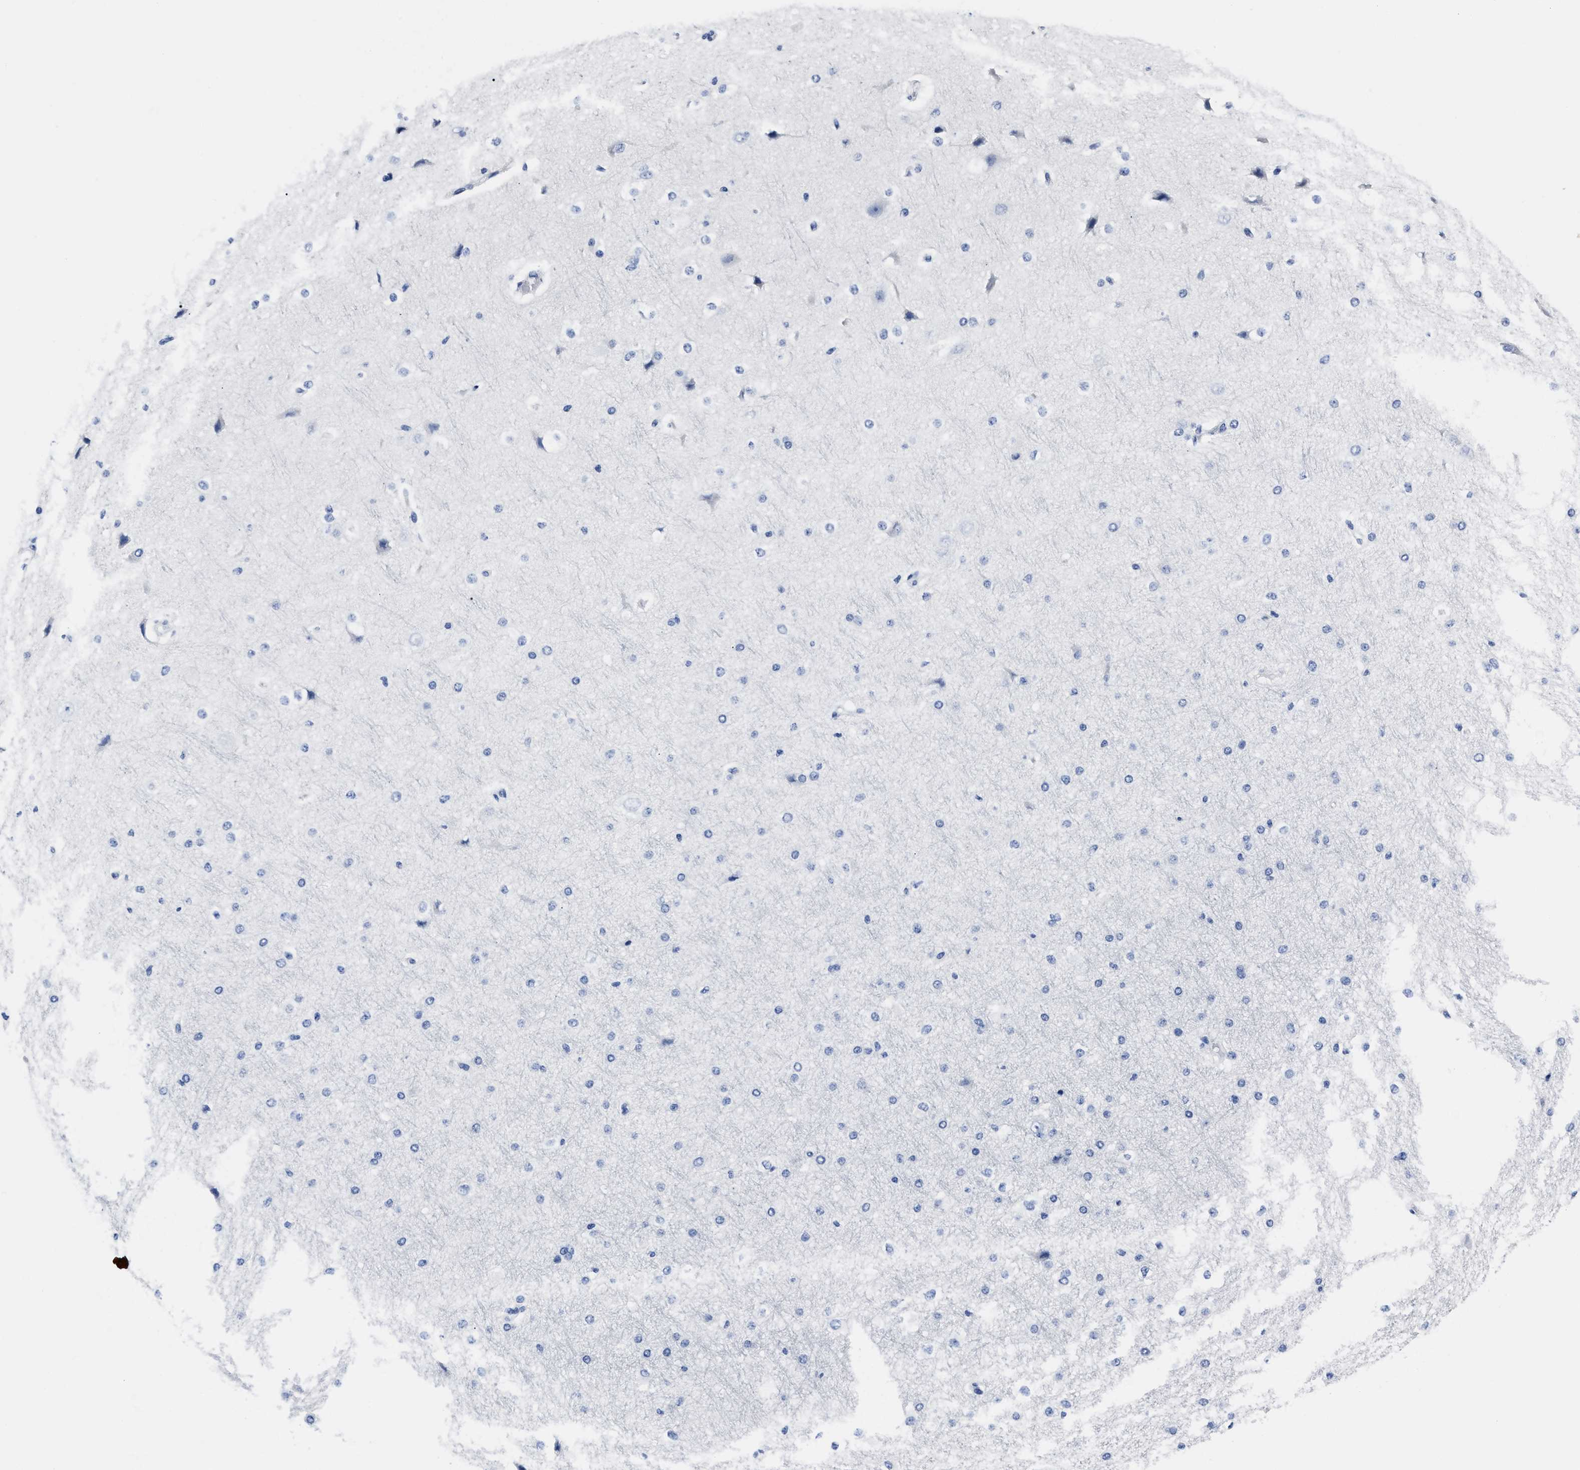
{"staining": {"intensity": "negative", "quantity": "none", "location": "none"}, "tissue": "cerebral cortex", "cell_type": "Endothelial cells", "image_type": "normal", "snomed": [{"axis": "morphology", "description": "Normal tissue, NOS"}, {"axis": "morphology", "description": "Developmental malformation"}, {"axis": "topography", "description": "Cerebral cortex"}], "caption": "This is a histopathology image of immunohistochemistry staining of benign cerebral cortex, which shows no positivity in endothelial cells.", "gene": "ALPG", "patient": {"sex": "female", "age": 30}}